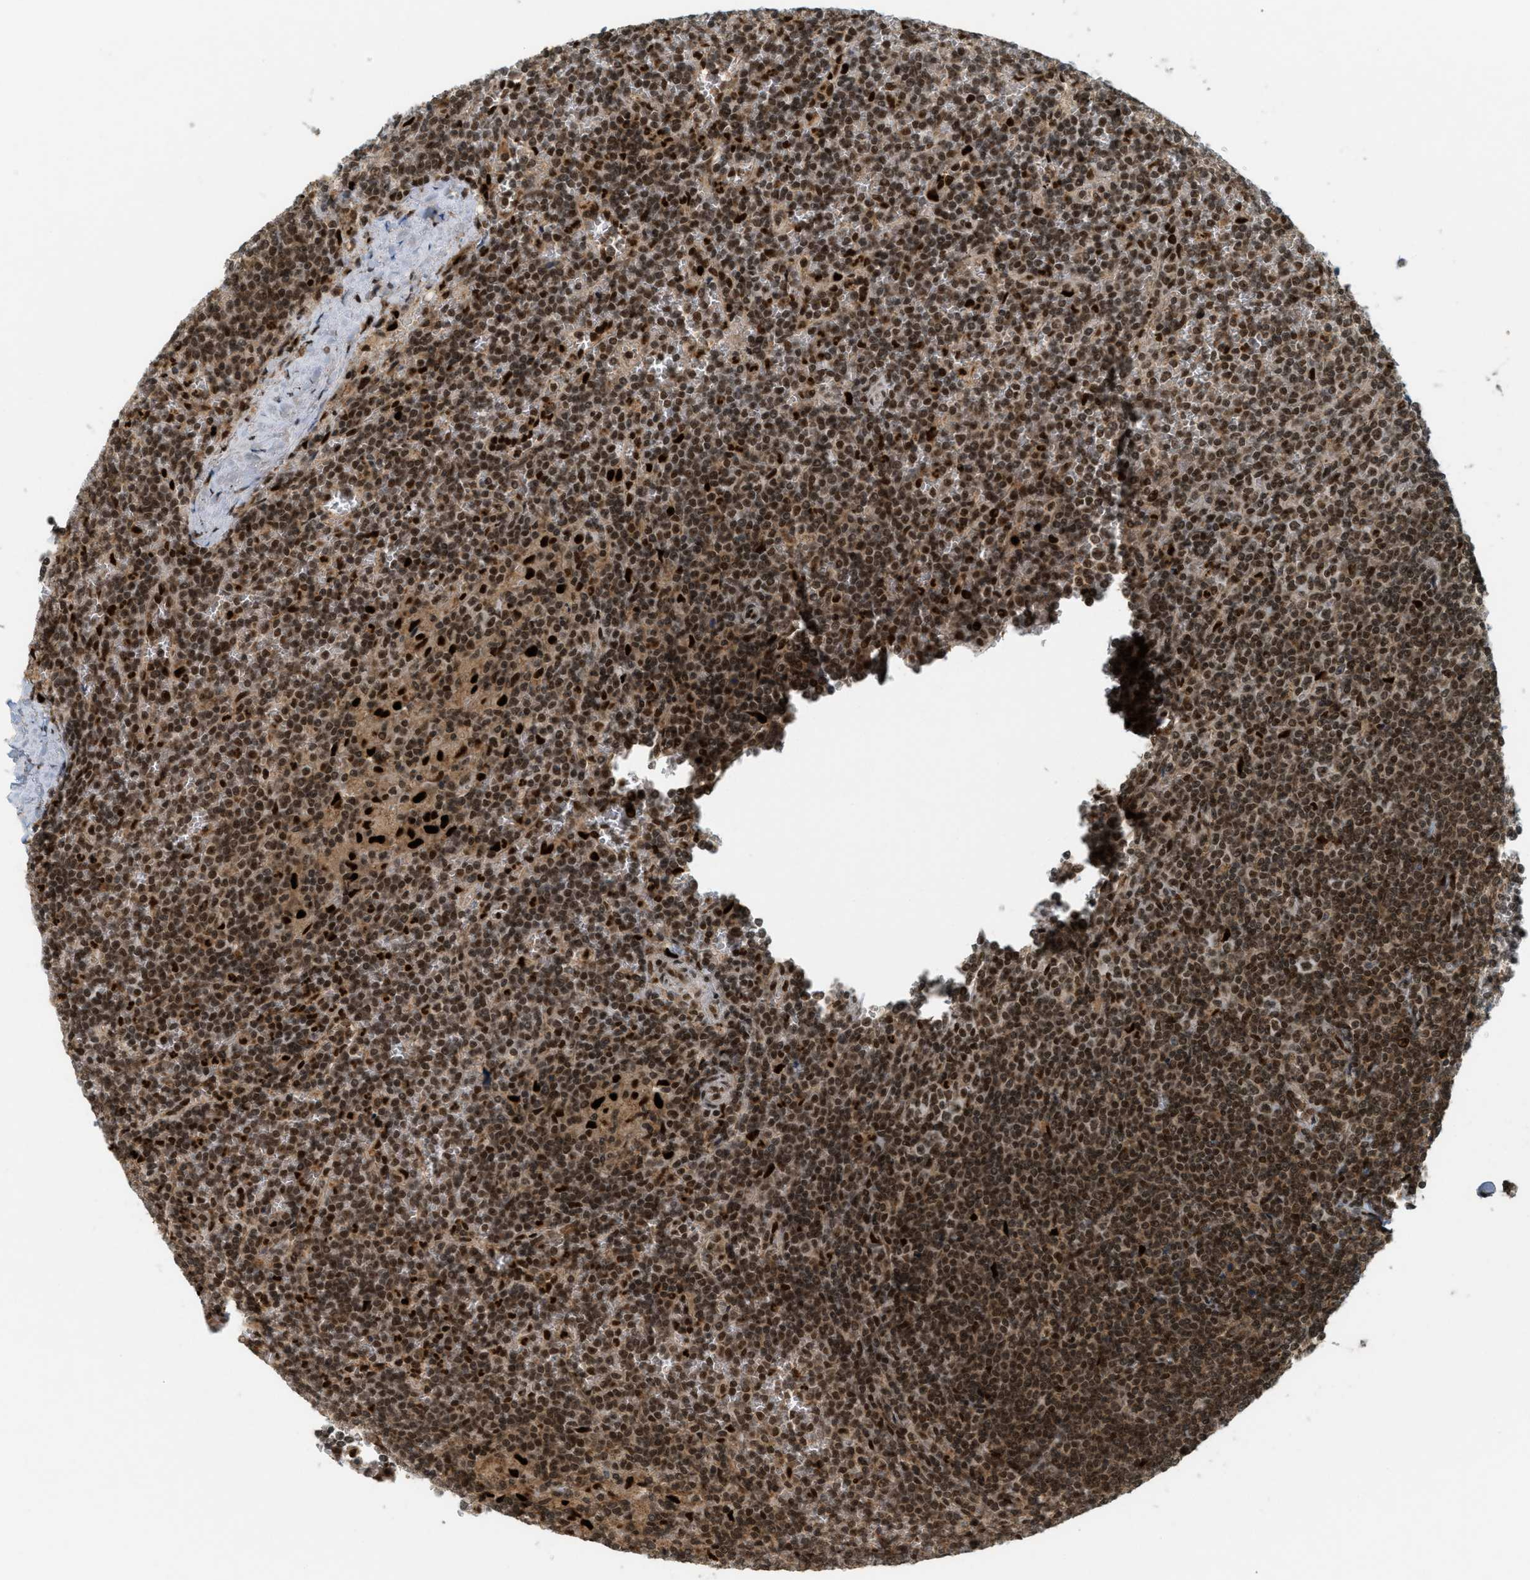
{"staining": {"intensity": "strong", "quantity": ">75%", "location": "cytoplasmic/membranous,nuclear"}, "tissue": "lymphoma", "cell_type": "Tumor cells", "image_type": "cancer", "snomed": [{"axis": "morphology", "description": "Malignant lymphoma, non-Hodgkin's type, Low grade"}, {"axis": "topography", "description": "Spleen"}], "caption": "High-magnification brightfield microscopy of lymphoma stained with DAB (brown) and counterstained with hematoxylin (blue). tumor cells exhibit strong cytoplasmic/membranous and nuclear staining is appreciated in approximately>75% of cells.", "gene": "TLK1", "patient": {"sex": "female", "age": 19}}